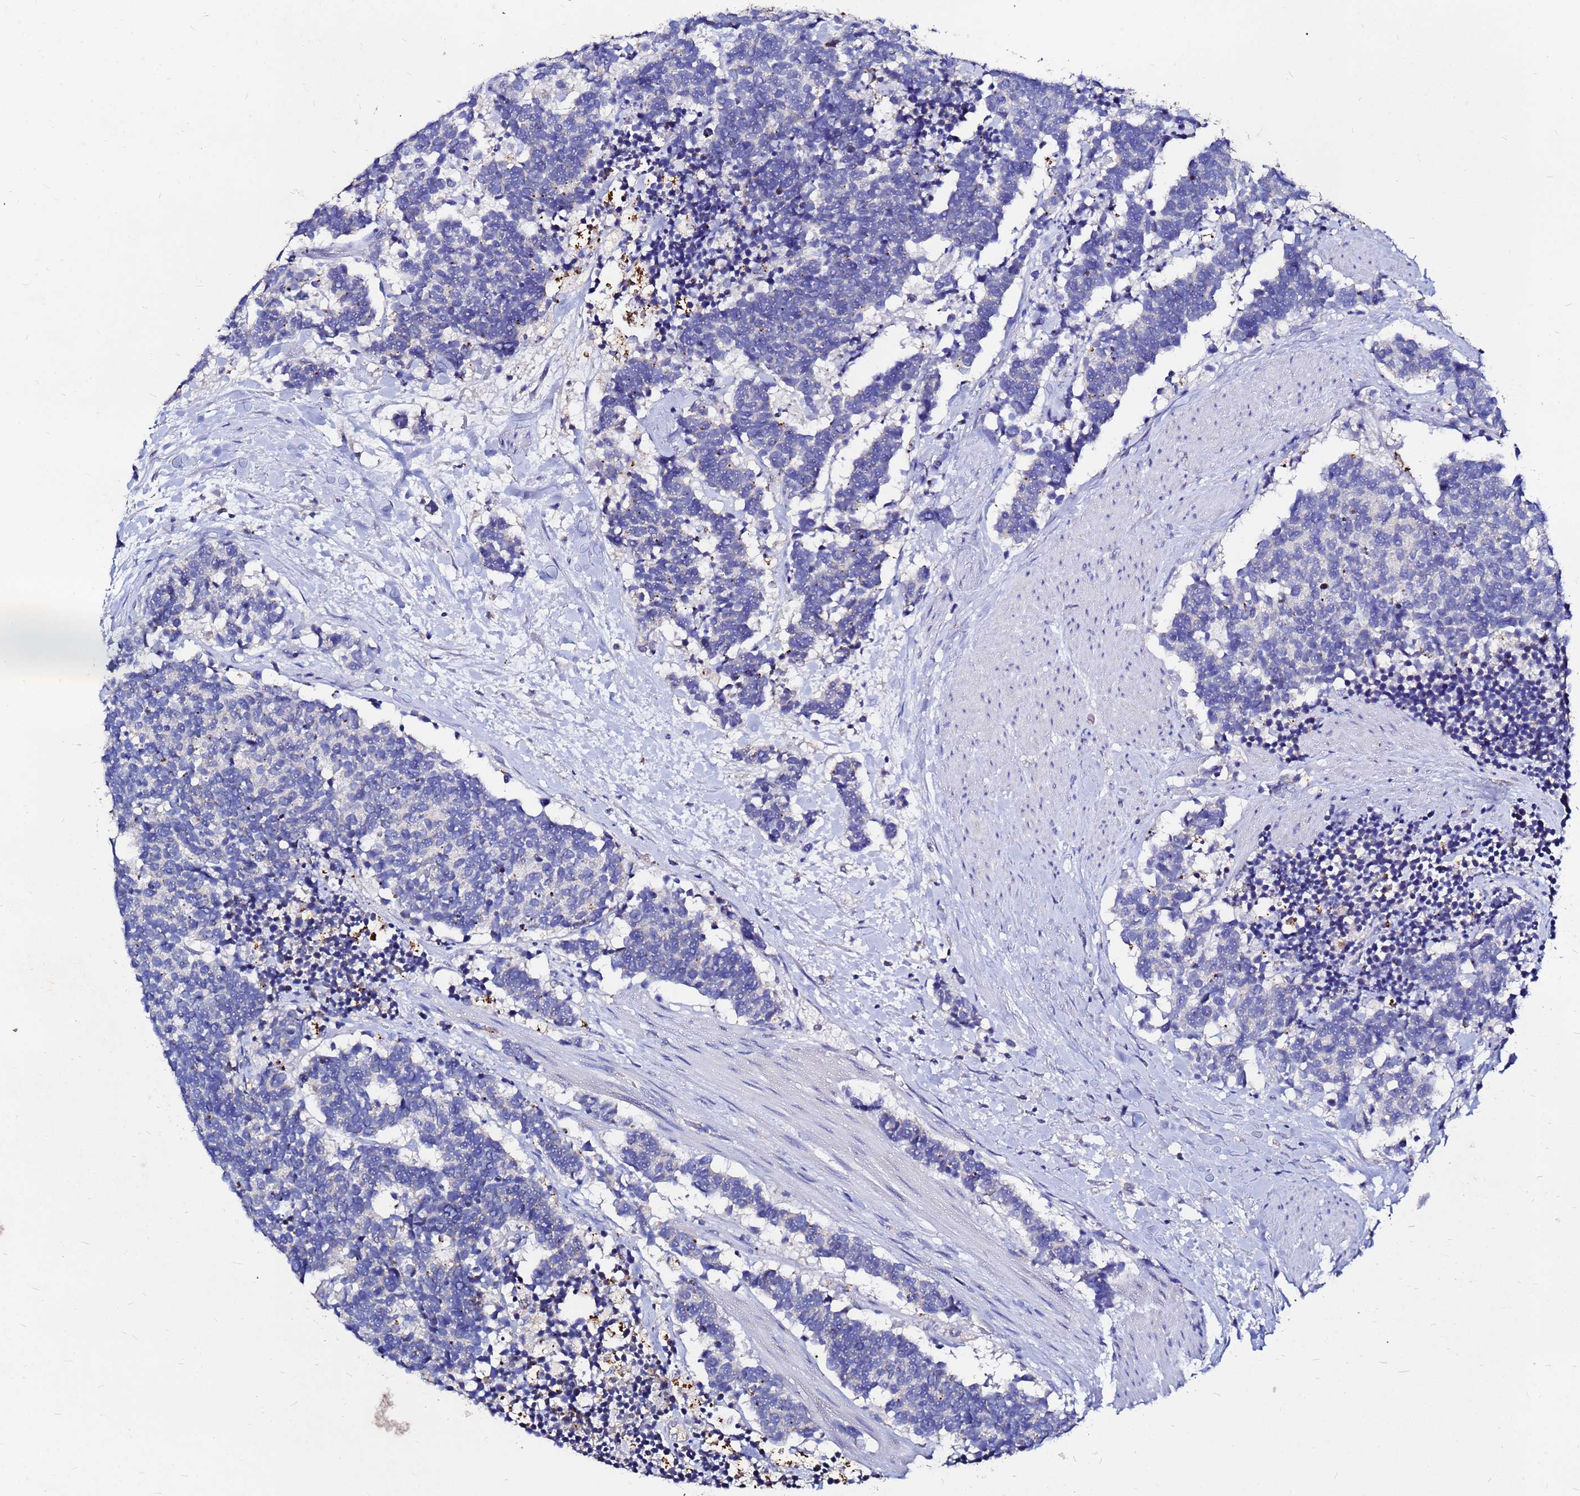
{"staining": {"intensity": "negative", "quantity": "none", "location": "none"}, "tissue": "carcinoid", "cell_type": "Tumor cells", "image_type": "cancer", "snomed": [{"axis": "morphology", "description": "Carcinoma, NOS"}, {"axis": "morphology", "description": "Carcinoid, malignant, NOS"}, {"axis": "topography", "description": "Prostate"}], "caption": "High power microscopy photomicrograph of an IHC histopathology image of carcinoid, revealing no significant positivity in tumor cells.", "gene": "FAM183A", "patient": {"sex": "male", "age": 57}}